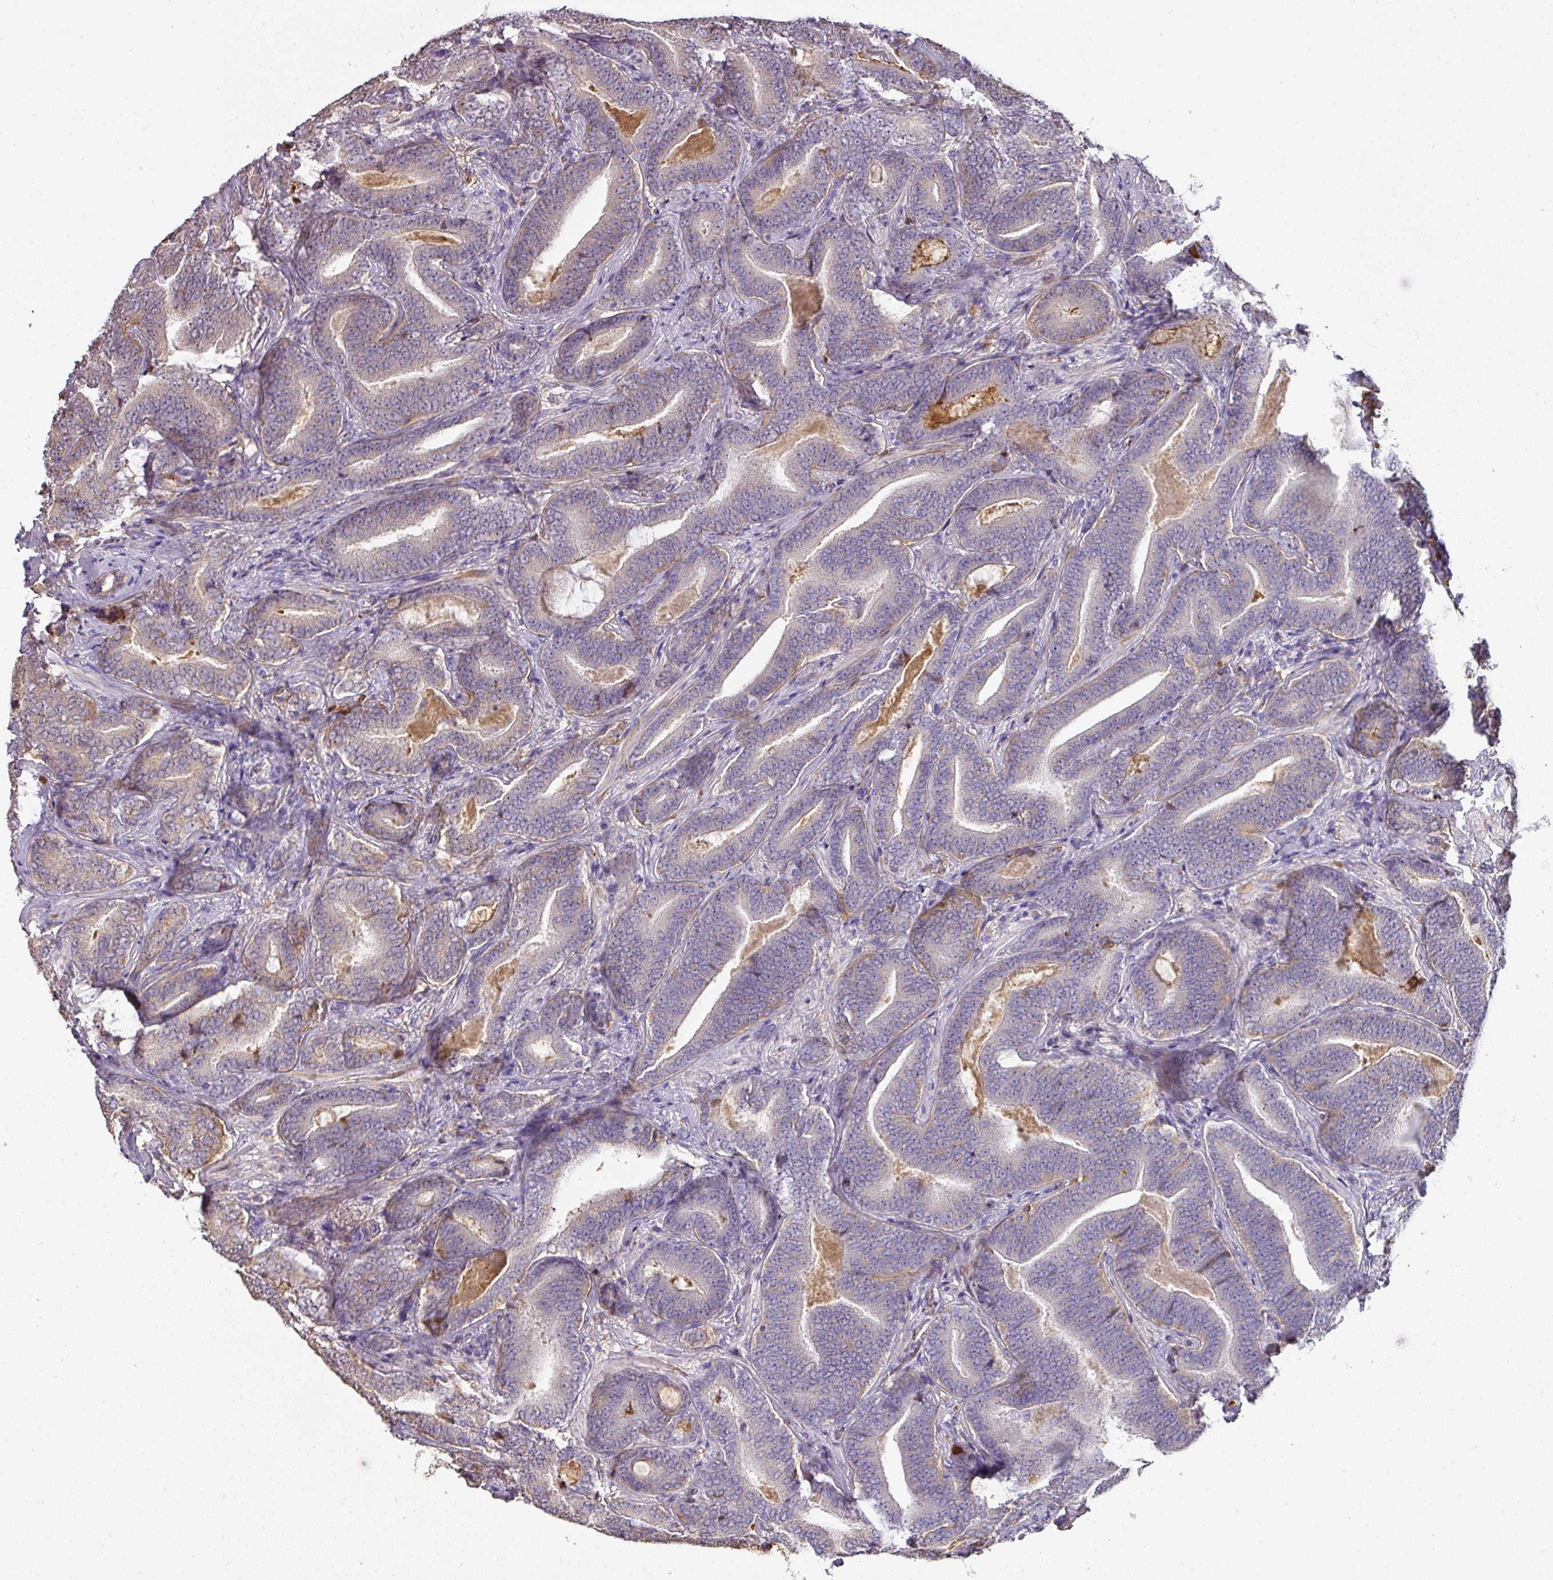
{"staining": {"intensity": "weak", "quantity": "25%-75%", "location": "cytoplasmic/membranous"}, "tissue": "prostate cancer", "cell_type": "Tumor cells", "image_type": "cancer", "snomed": [{"axis": "morphology", "description": "Adenocarcinoma, Low grade"}, {"axis": "topography", "description": "Prostate and seminal vesicle, NOS"}], "caption": "Immunohistochemistry staining of prostate cancer (adenocarcinoma (low-grade)), which exhibits low levels of weak cytoplasmic/membranous expression in about 25%-75% of tumor cells indicating weak cytoplasmic/membranous protein expression. The staining was performed using DAB (3,3'-diaminobenzidine) (brown) for protein detection and nuclei were counterstained in hematoxylin (blue).", "gene": "CCZ1", "patient": {"sex": "male", "age": 61}}